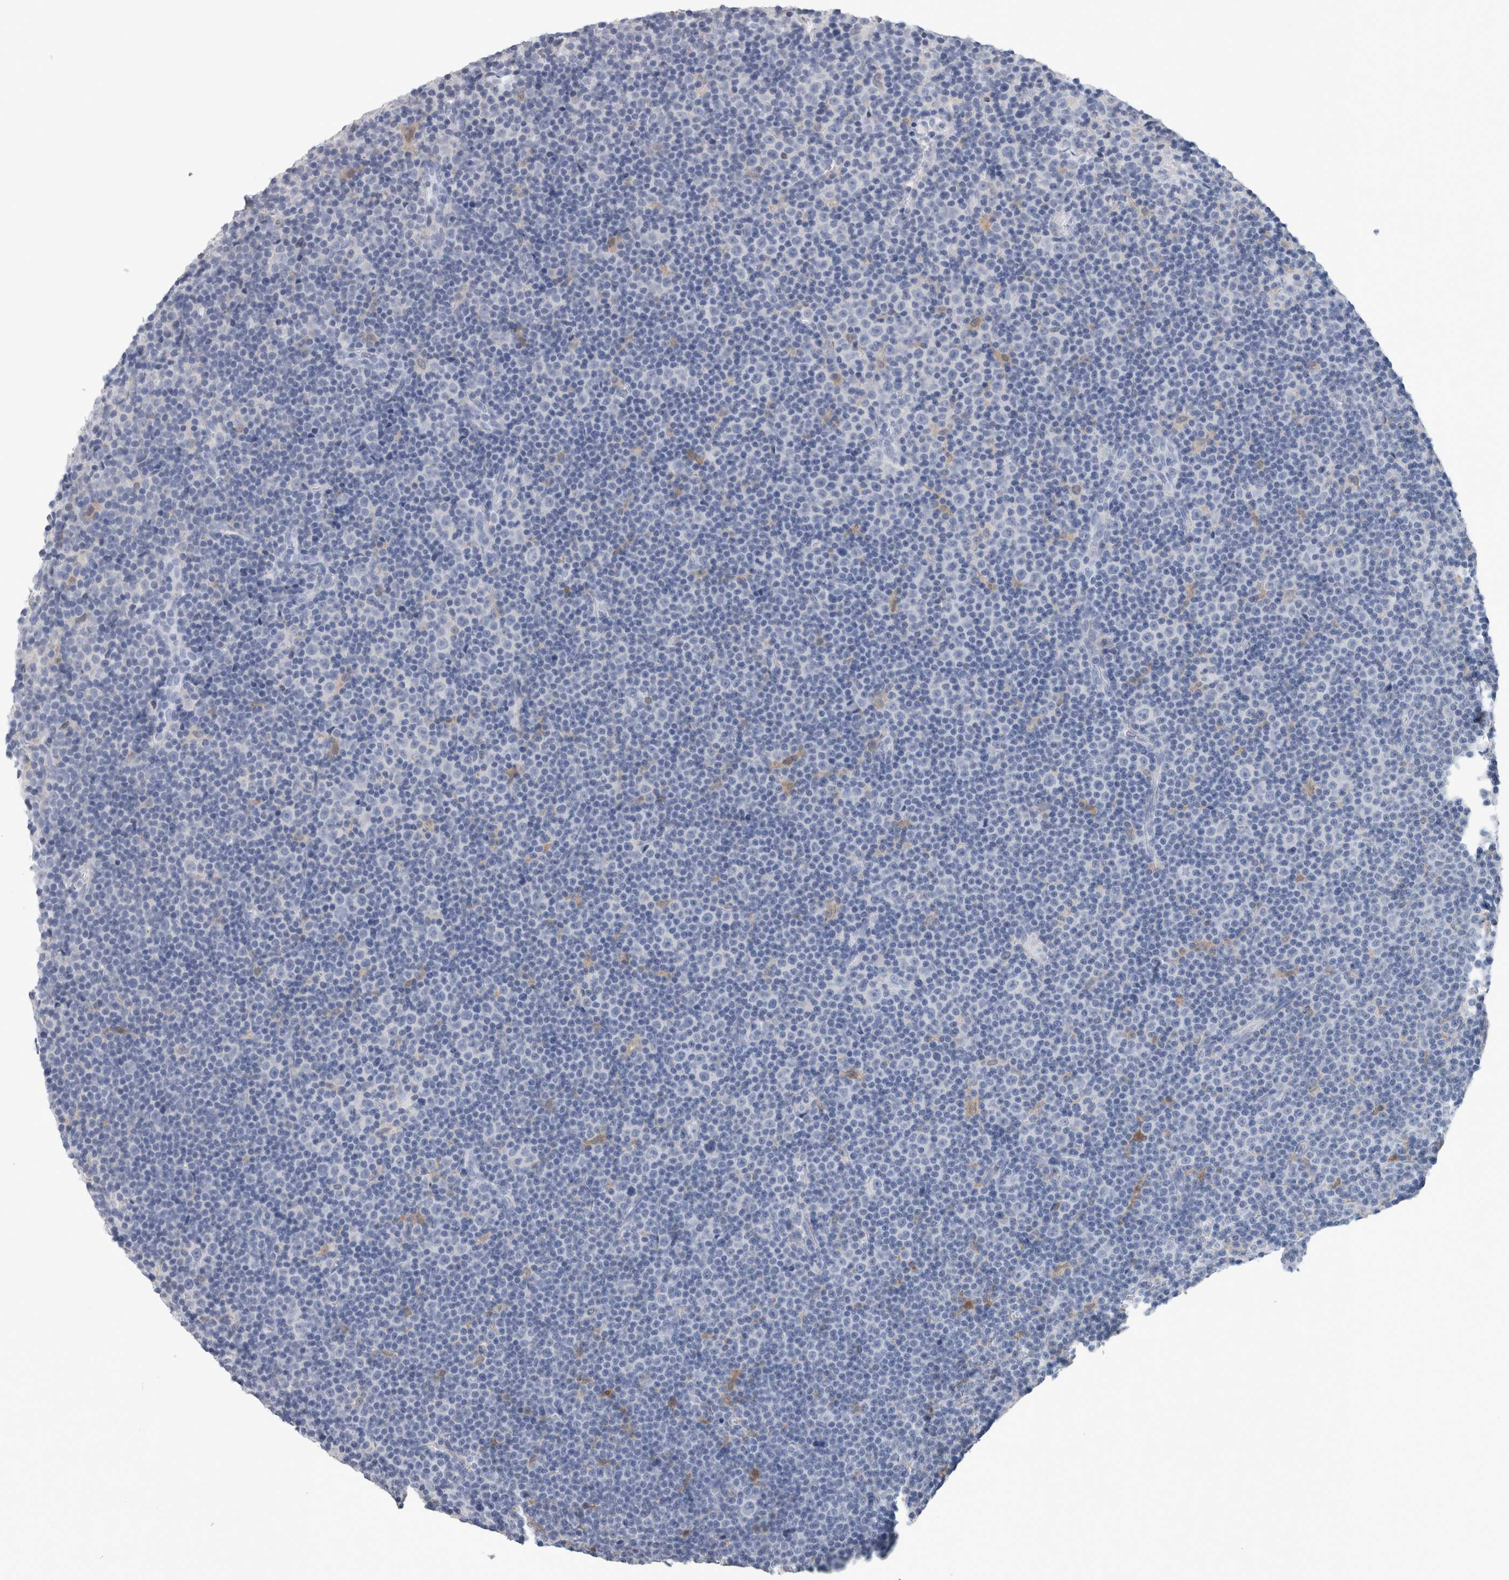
{"staining": {"intensity": "negative", "quantity": "none", "location": "none"}, "tissue": "lymphoma", "cell_type": "Tumor cells", "image_type": "cancer", "snomed": [{"axis": "morphology", "description": "Malignant lymphoma, non-Hodgkin's type, Low grade"}, {"axis": "topography", "description": "Lymph node"}], "caption": "This is an immunohistochemistry image of malignant lymphoma, non-Hodgkin's type (low-grade). There is no staining in tumor cells.", "gene": "CA8", "patient": {"sex": "female", "age": 67}}